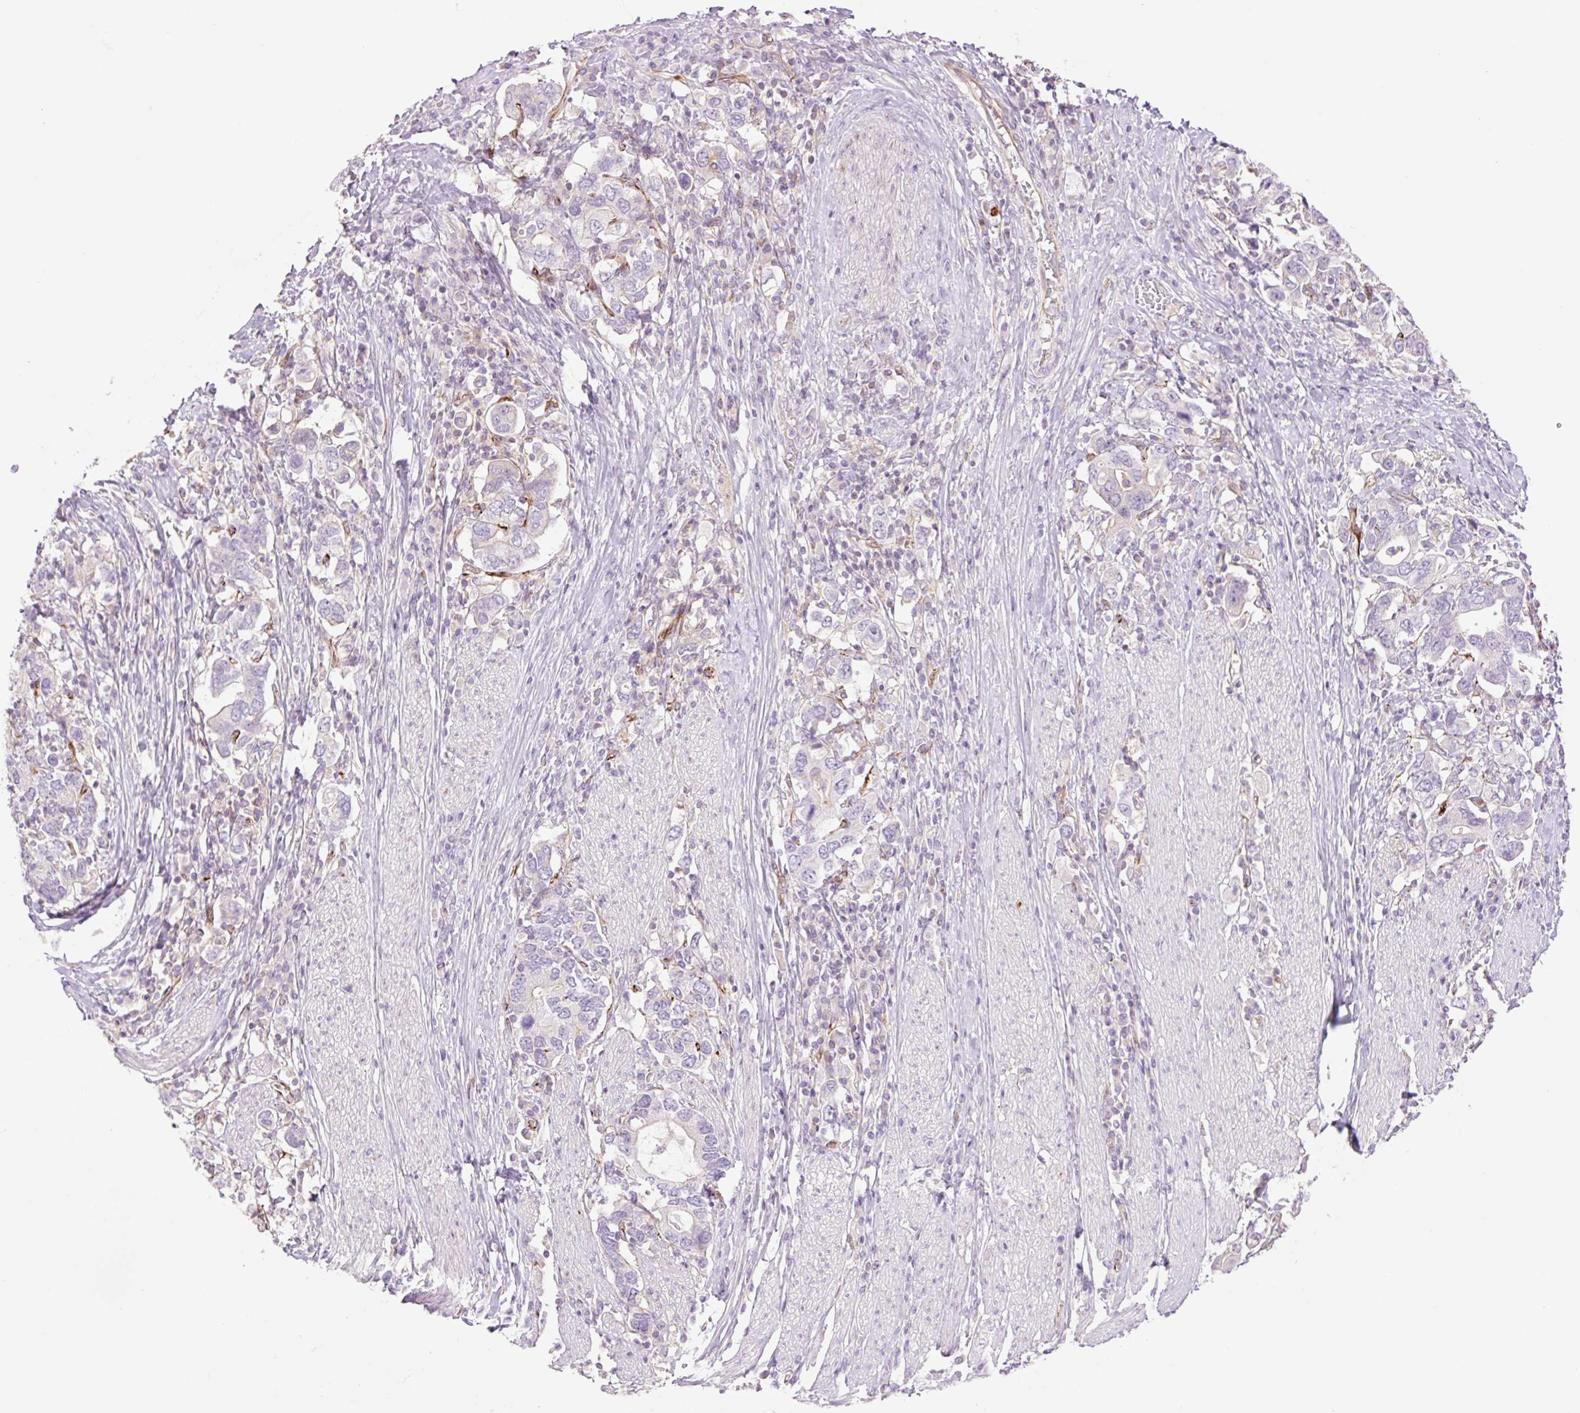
{"staining": {"intensity": "negative", "quantity": "none", "location": "none"}, "tissue": "stomach cancer", "cell_type": "Tumor cells", "image_type": "cancer", "snomed": [{"axis": "morphology", "description": "Adenocarcinoma, NOS"}, {"axis": "topography", "description": "Stomach, upper"}, {"axis": "topography", "description": "Stomach"}], "caption": "Image shows no significant protein expression in tumor cells of stomach adenocarcinoma.", "gene": "ZFYVE21", "patient": {"sex": "male", "age": 62}}